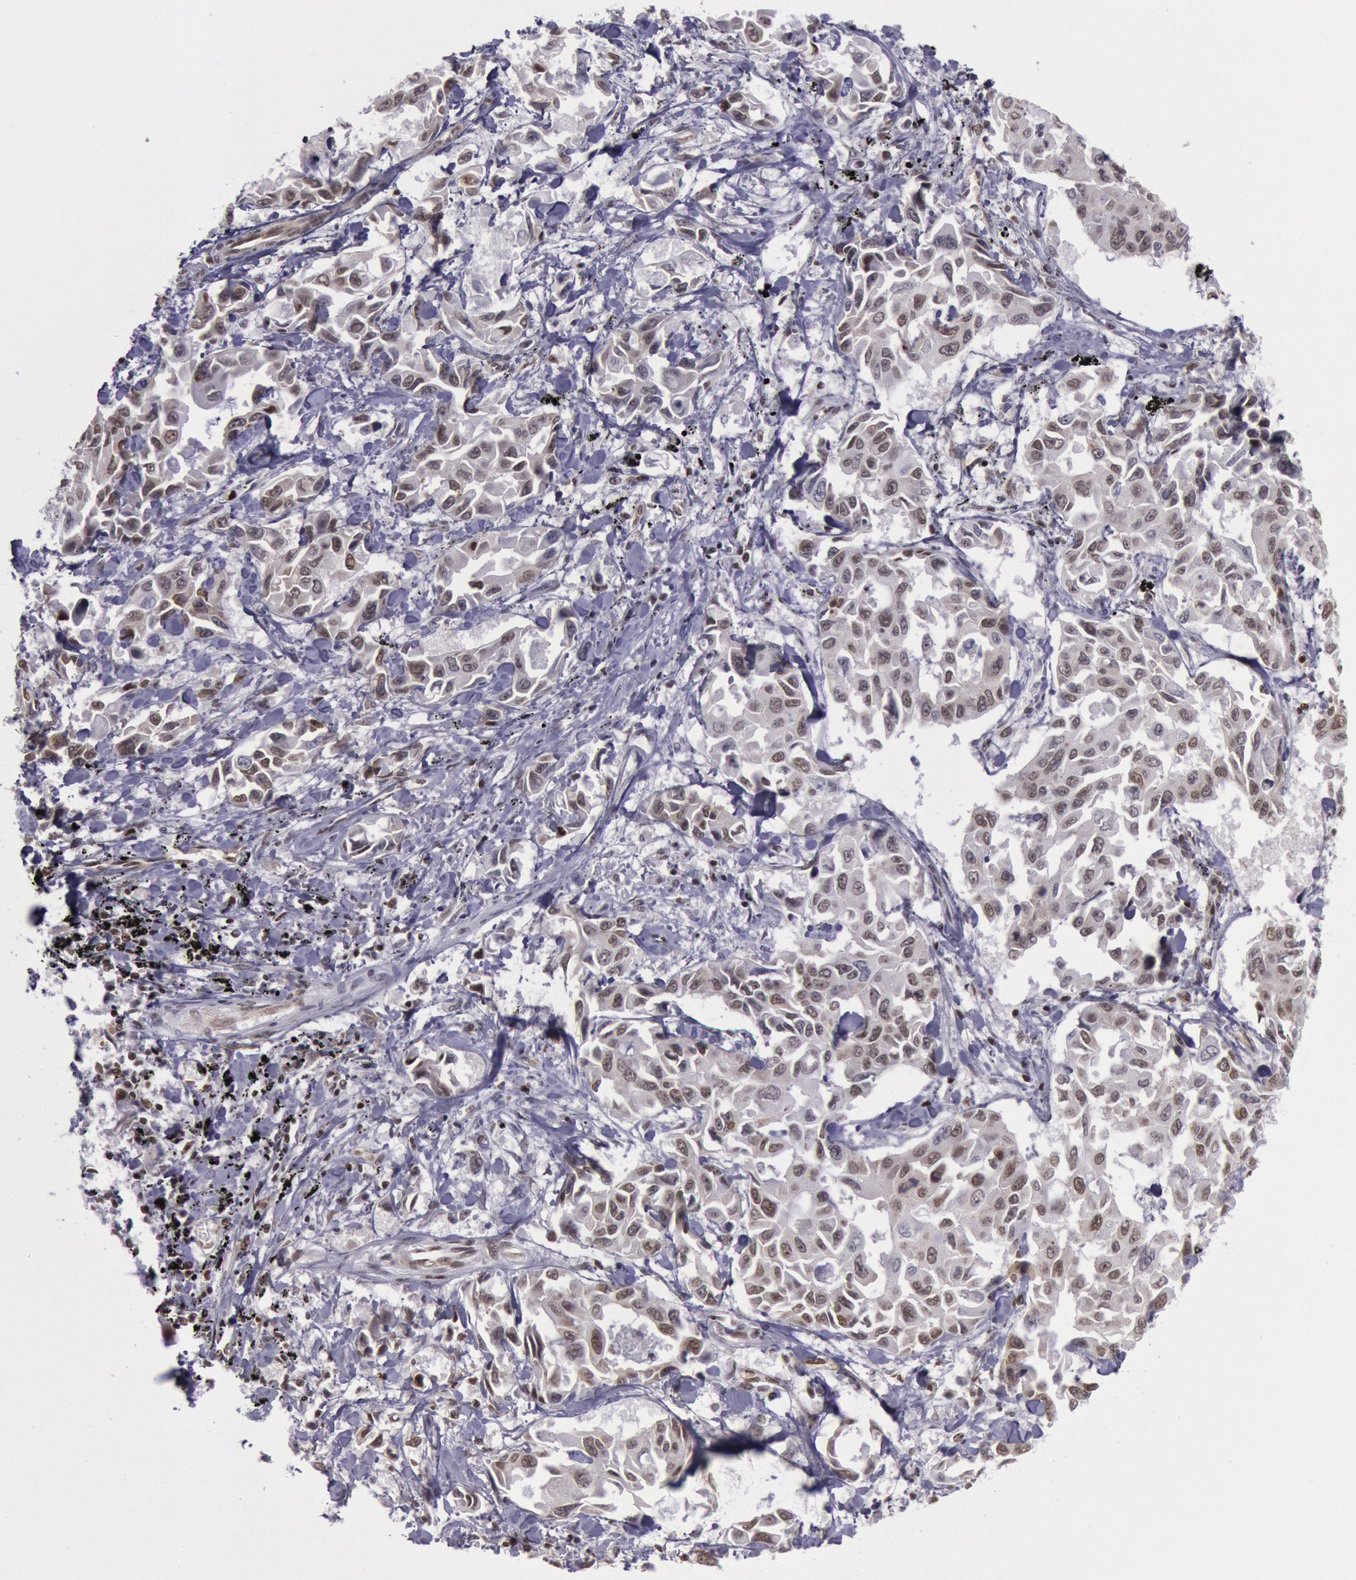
{"staining": {"intensity": "moderate", "quantity": ">75%", "location": "nuclear"}, "tissue": "lung cancer", "cell_type": "Tumor cells", "image_type": "cancer", "snomed": [{"axis": "morphology", "description": "Adenocarcinoma, NOS"}, {"axis": "topography", "description": "Lung"}], "caption": "Moderate nuclear expression for a protein is appreciated in about >75% of tumor cells of adenocarcinoma (lung) using immunohistochemistry.", "gene": "NKAP", "patient": {"sex": "male", "age": 64}}